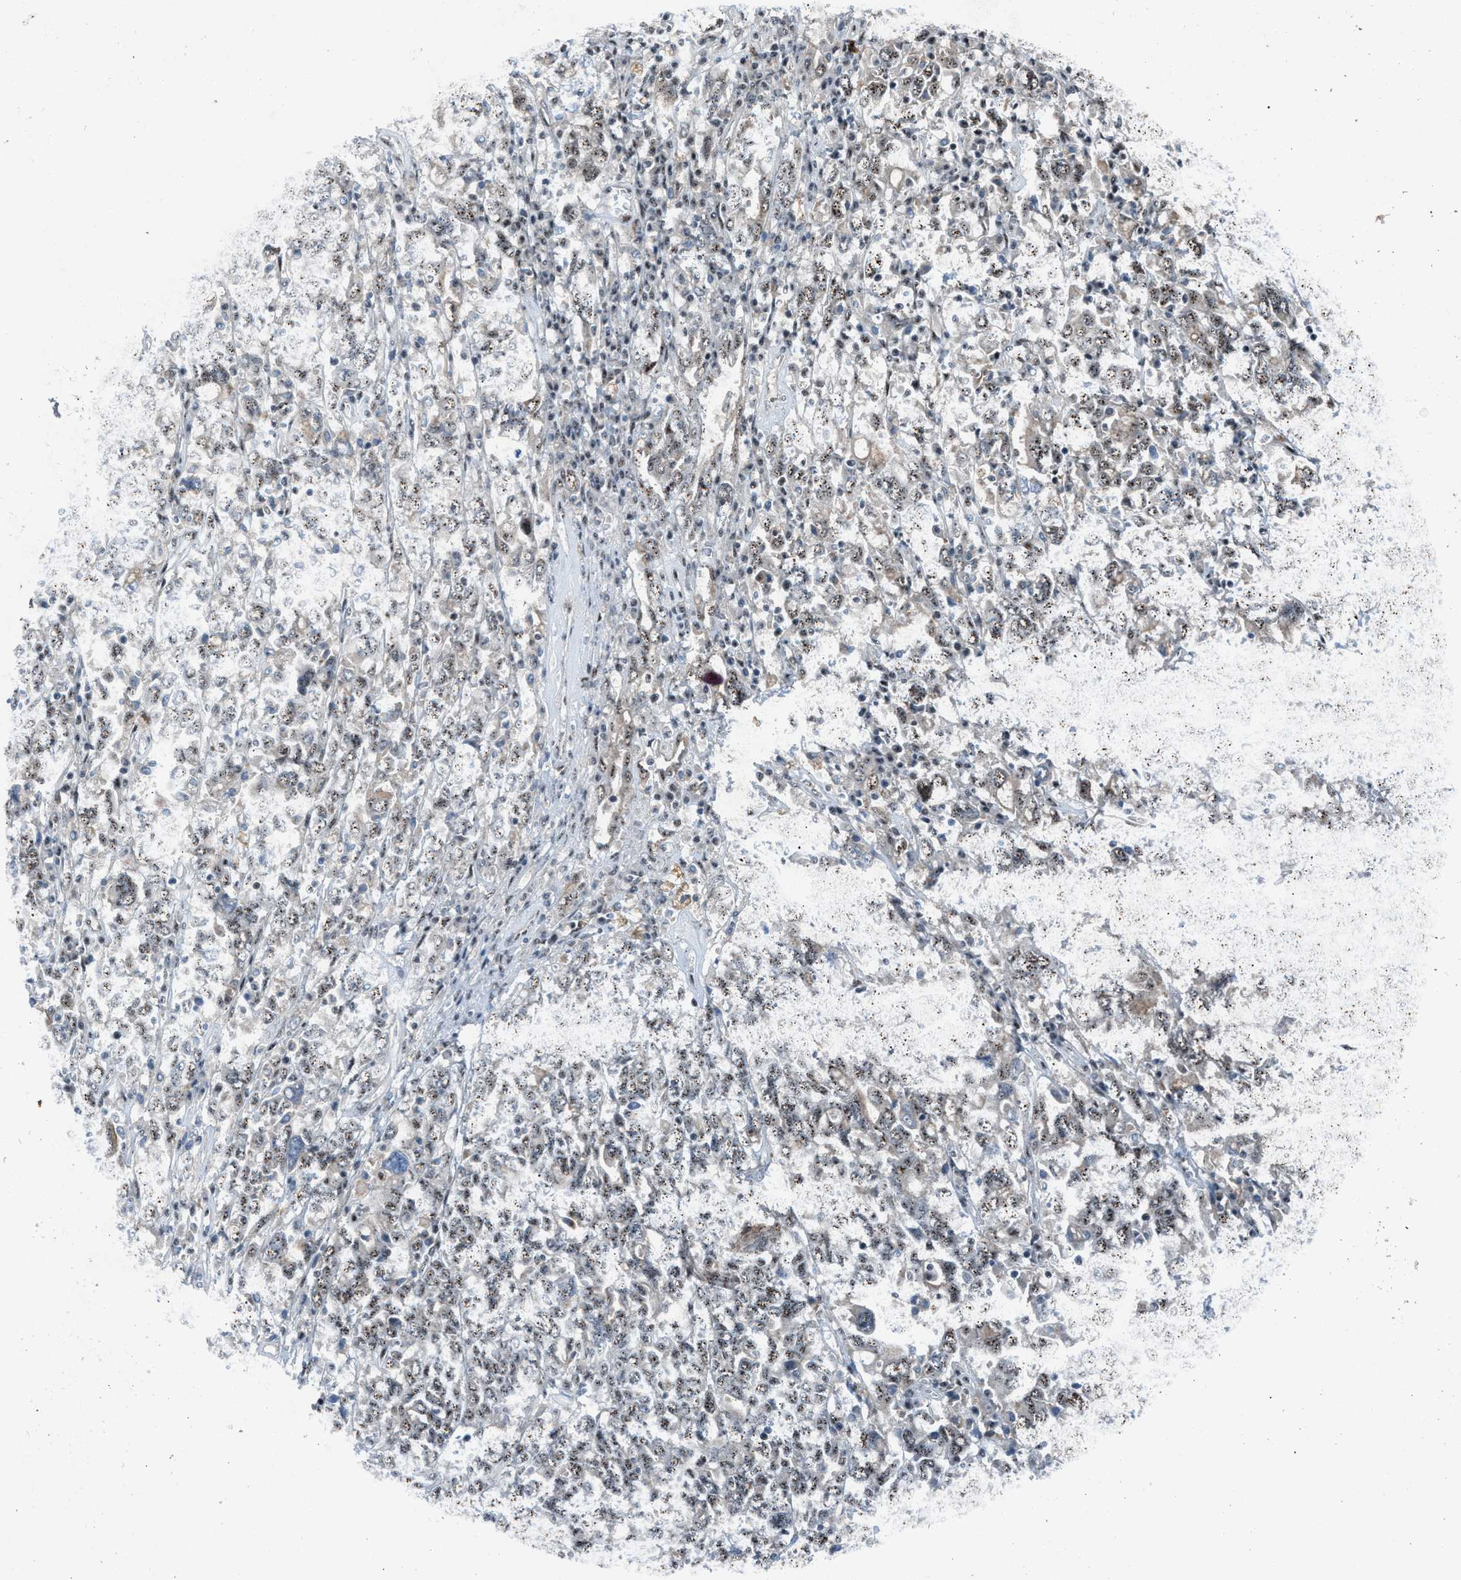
{"staining": {"intensity": "weak", "quantity": ">75%", "location": "nuclear"}, "tissue": "ovarian cancer", "cell_type": "Tumor cells", "image_type": "cancer", "snomed": [{"axis": "morphology", "description": "Carcinoma, endometroid"}, {"axis": "topography", "description": "Ovary"}], "caption": "High-magnification brightfield microscopy of endometroid carcinoma (ovarian) stained with DAB (3,3'-diaminobenzidine) (brown) and counterstained with hematoxylin (blue). tumor cells exhibit weak nuclear staining is appreciated in approximately>75% of cells.", "gene": "CENPP", "patient": {"sex": "female", "age": 62}}